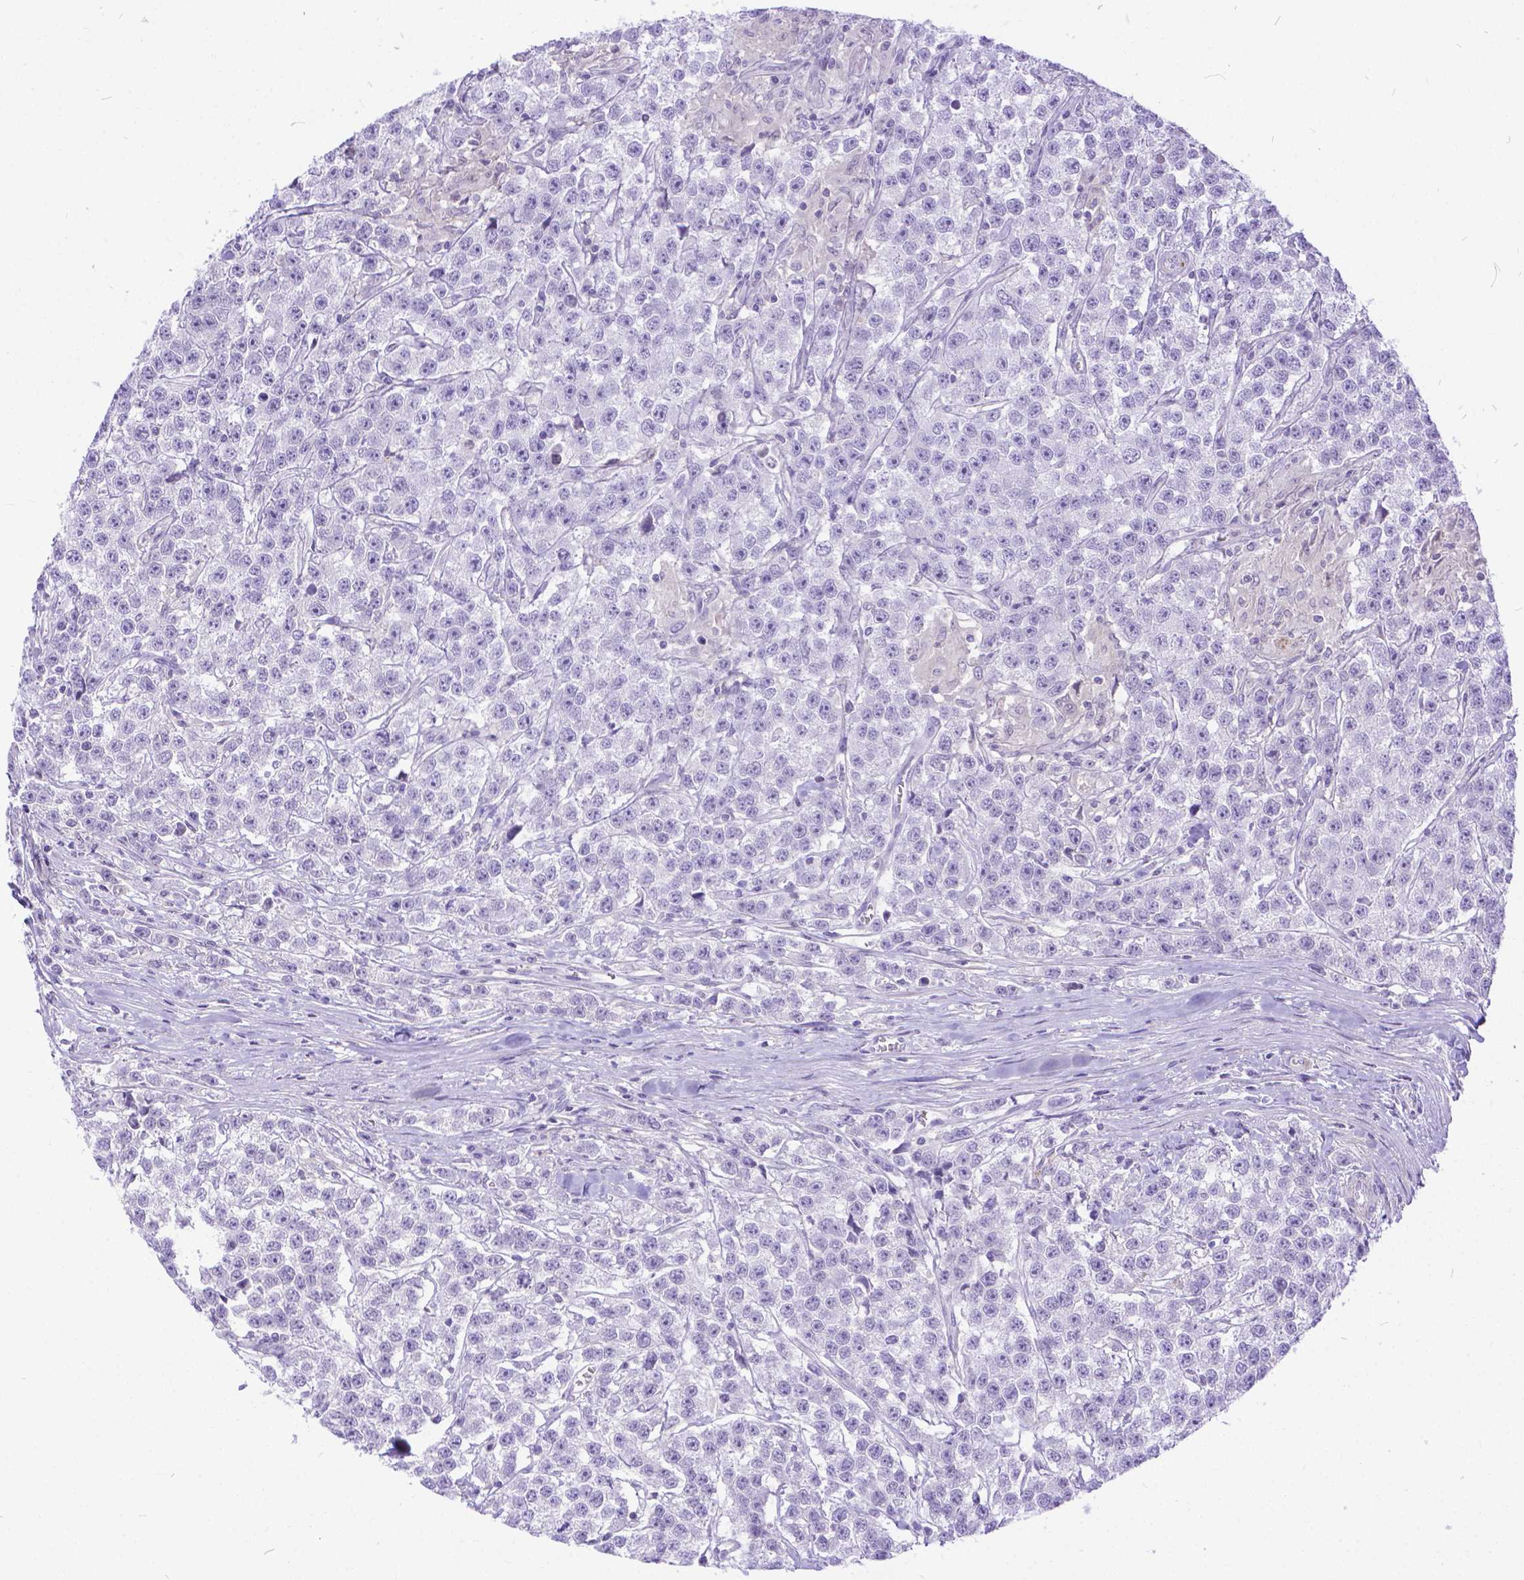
{"staining": {"intensity": "negative", "quantity": "none", "location": "none"}, "tissue": "testis cancer", "cell_type": "Tumor cells", "image_type": "cancer", "snomed": [{"axis": "morphology", "description": "Seminoma, NOS"}, {"axis": "topography", "description": "Testis"}], "caption": "Immunohistochemistry of human testis cancer exhibits no expression in tumor cells.", "gene": "TMEM169", "patient": {"sex": "male", "age": 59}}